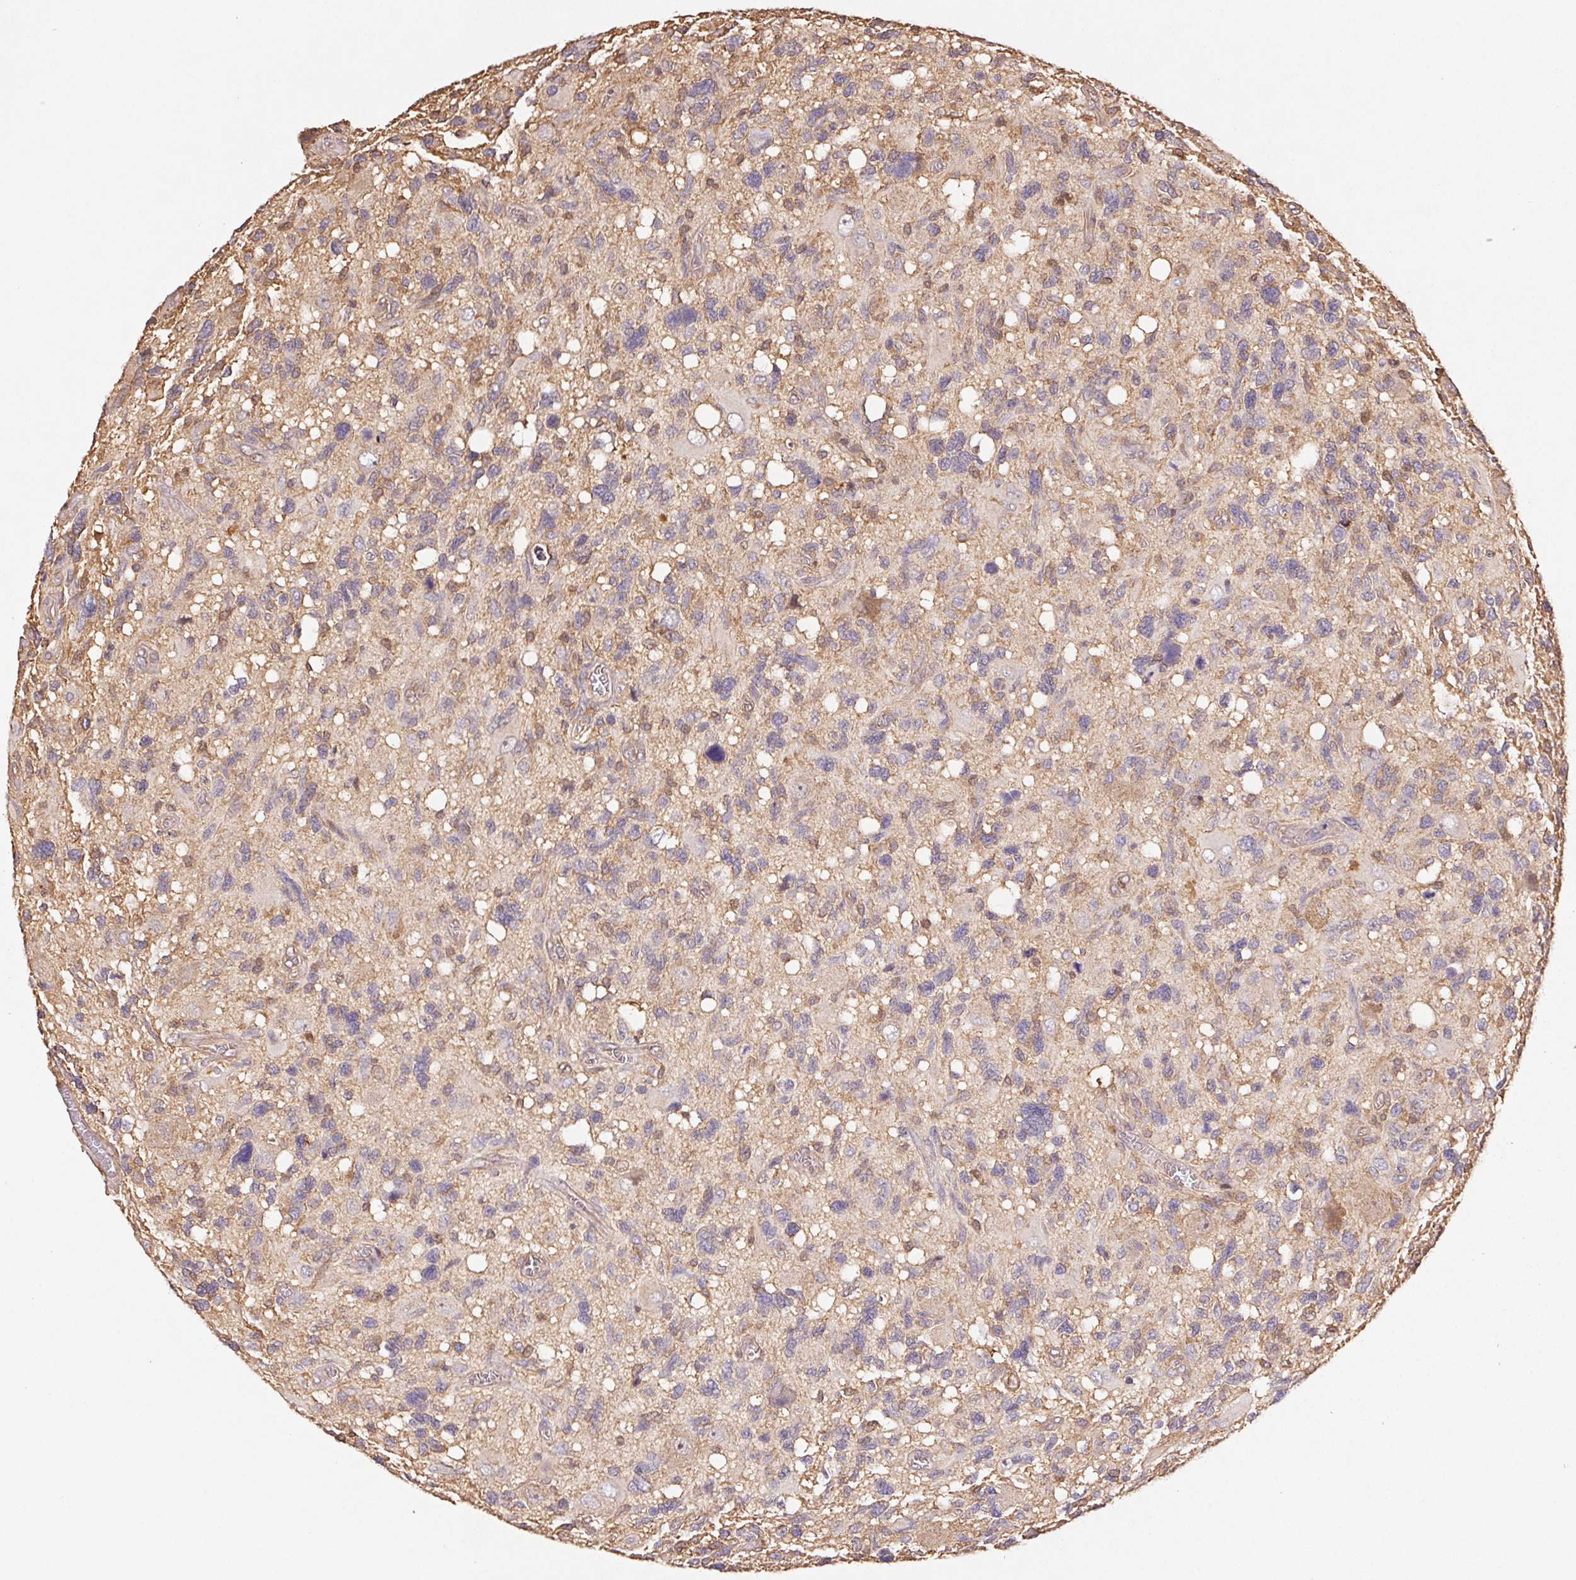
{"staining": {"intensity": "weak", "quantity": "<25%", "location": "cytoplasmic/membranous"}, "tissue": "glioma", "cell_type": "Tumor cells", "image_type": "cancer", "snomed": [{"axis": "morphology", "description": "Glioma, malignant, High grade"}, {"axis": "topography", "description": "Brain"}], "caption": "This micrograph is of glioma stained with IHC to label a protein in brown with the nuclei are counter-stained blue. There is no positivity in tumor cells.", "gene": "ATG10", "patient": {"sex": "male", "age": 49}}